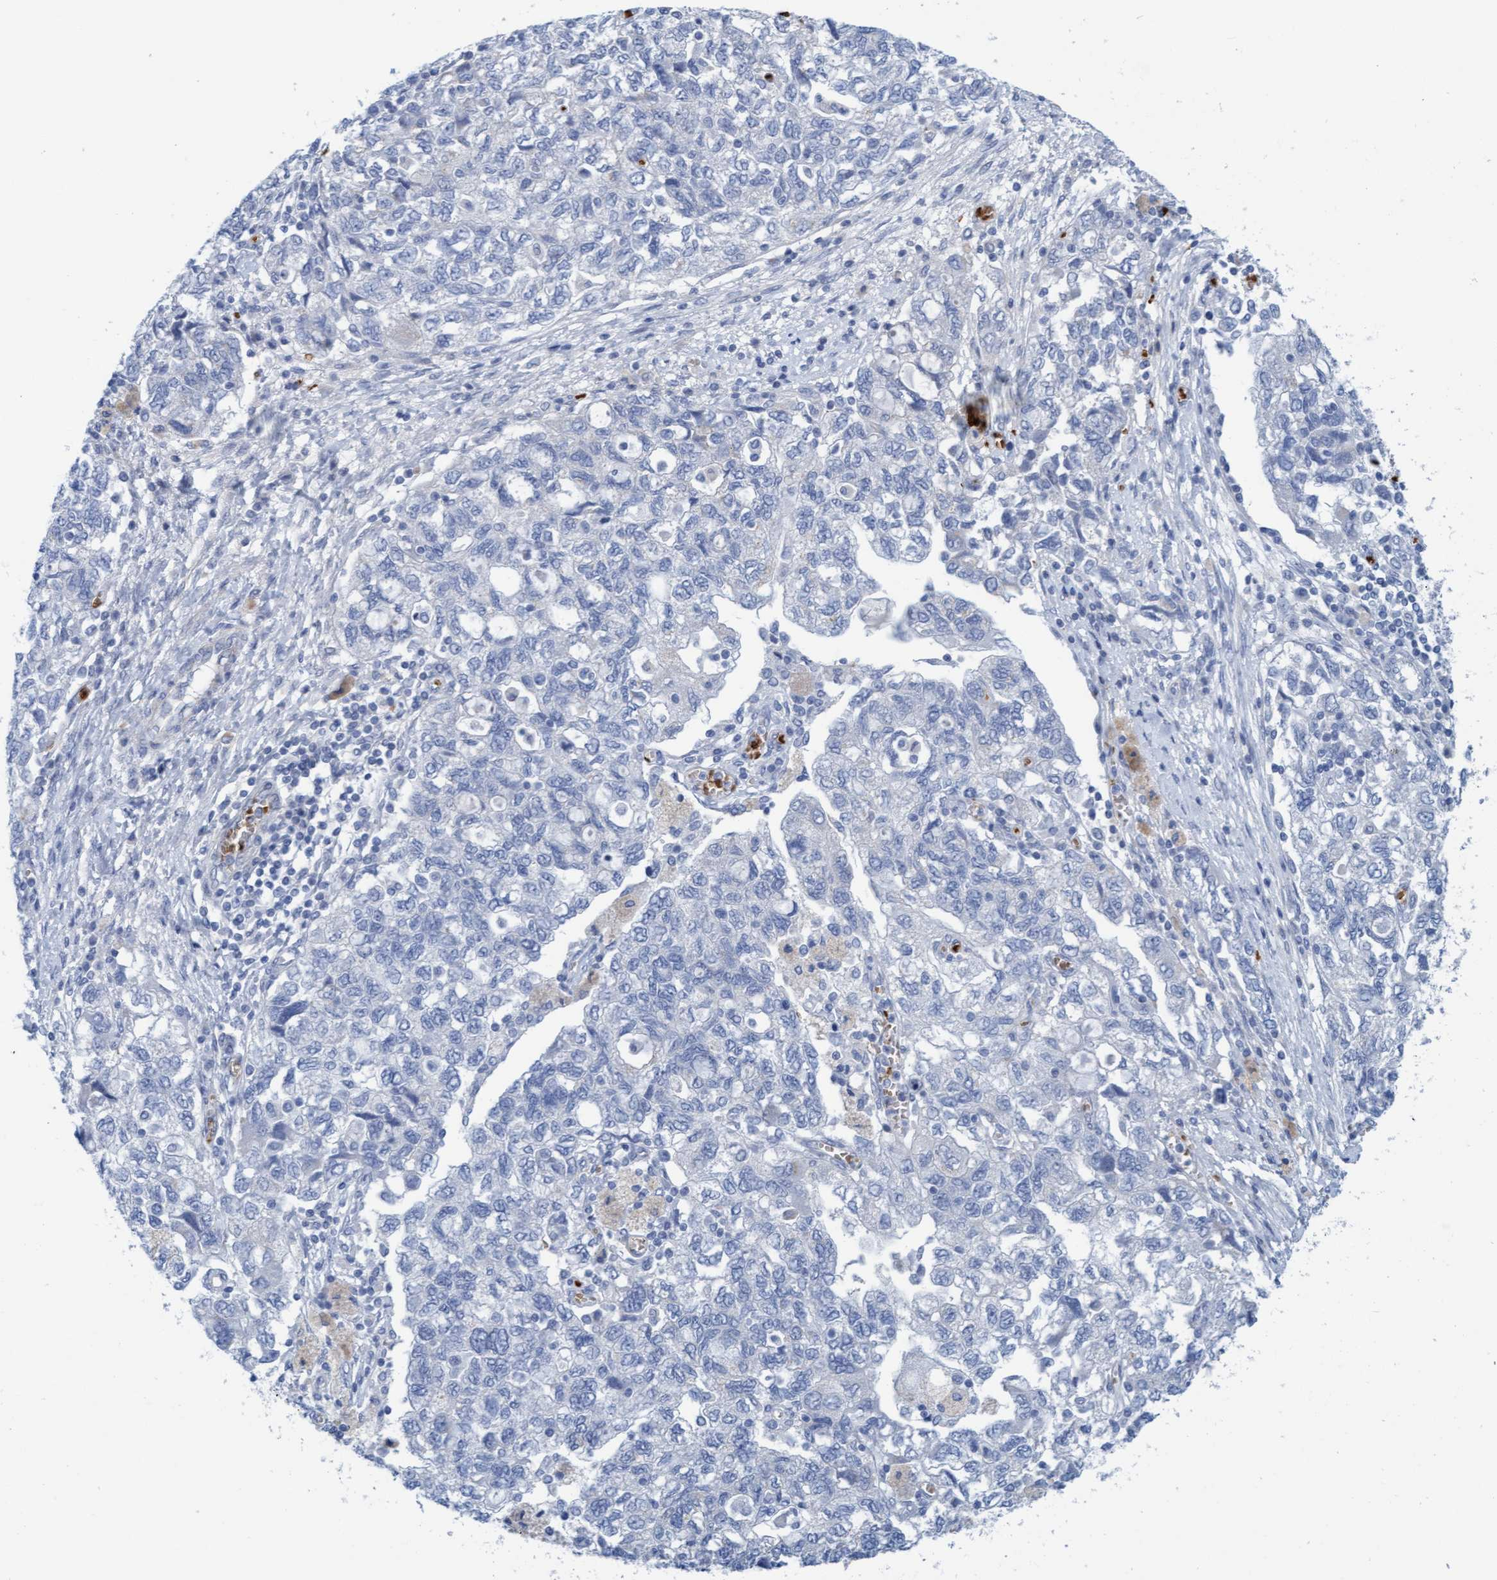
{"staining": {"intensity": "negative", "quantity": "none", "location": "none"}, "tissue": "ovarian cancer", "cell_type": "Tumor cells", "image_type": "cancer", "snomed": [{"axis": "morphology", "description": "Carcinoma, NOS"}, {"axis": "morphology", "description": "Cystadenocarcinoma, serous, NOS"}, {"axis": "topography", "description": "Ovary"}], "caption": "Serous cystadenocarcinoma (ovarian) was stained to show a protein in brown. There is no significant staining in tumor cells.", "gene": "P2RX5", "patient": {"sex": "female", "age": 69}}